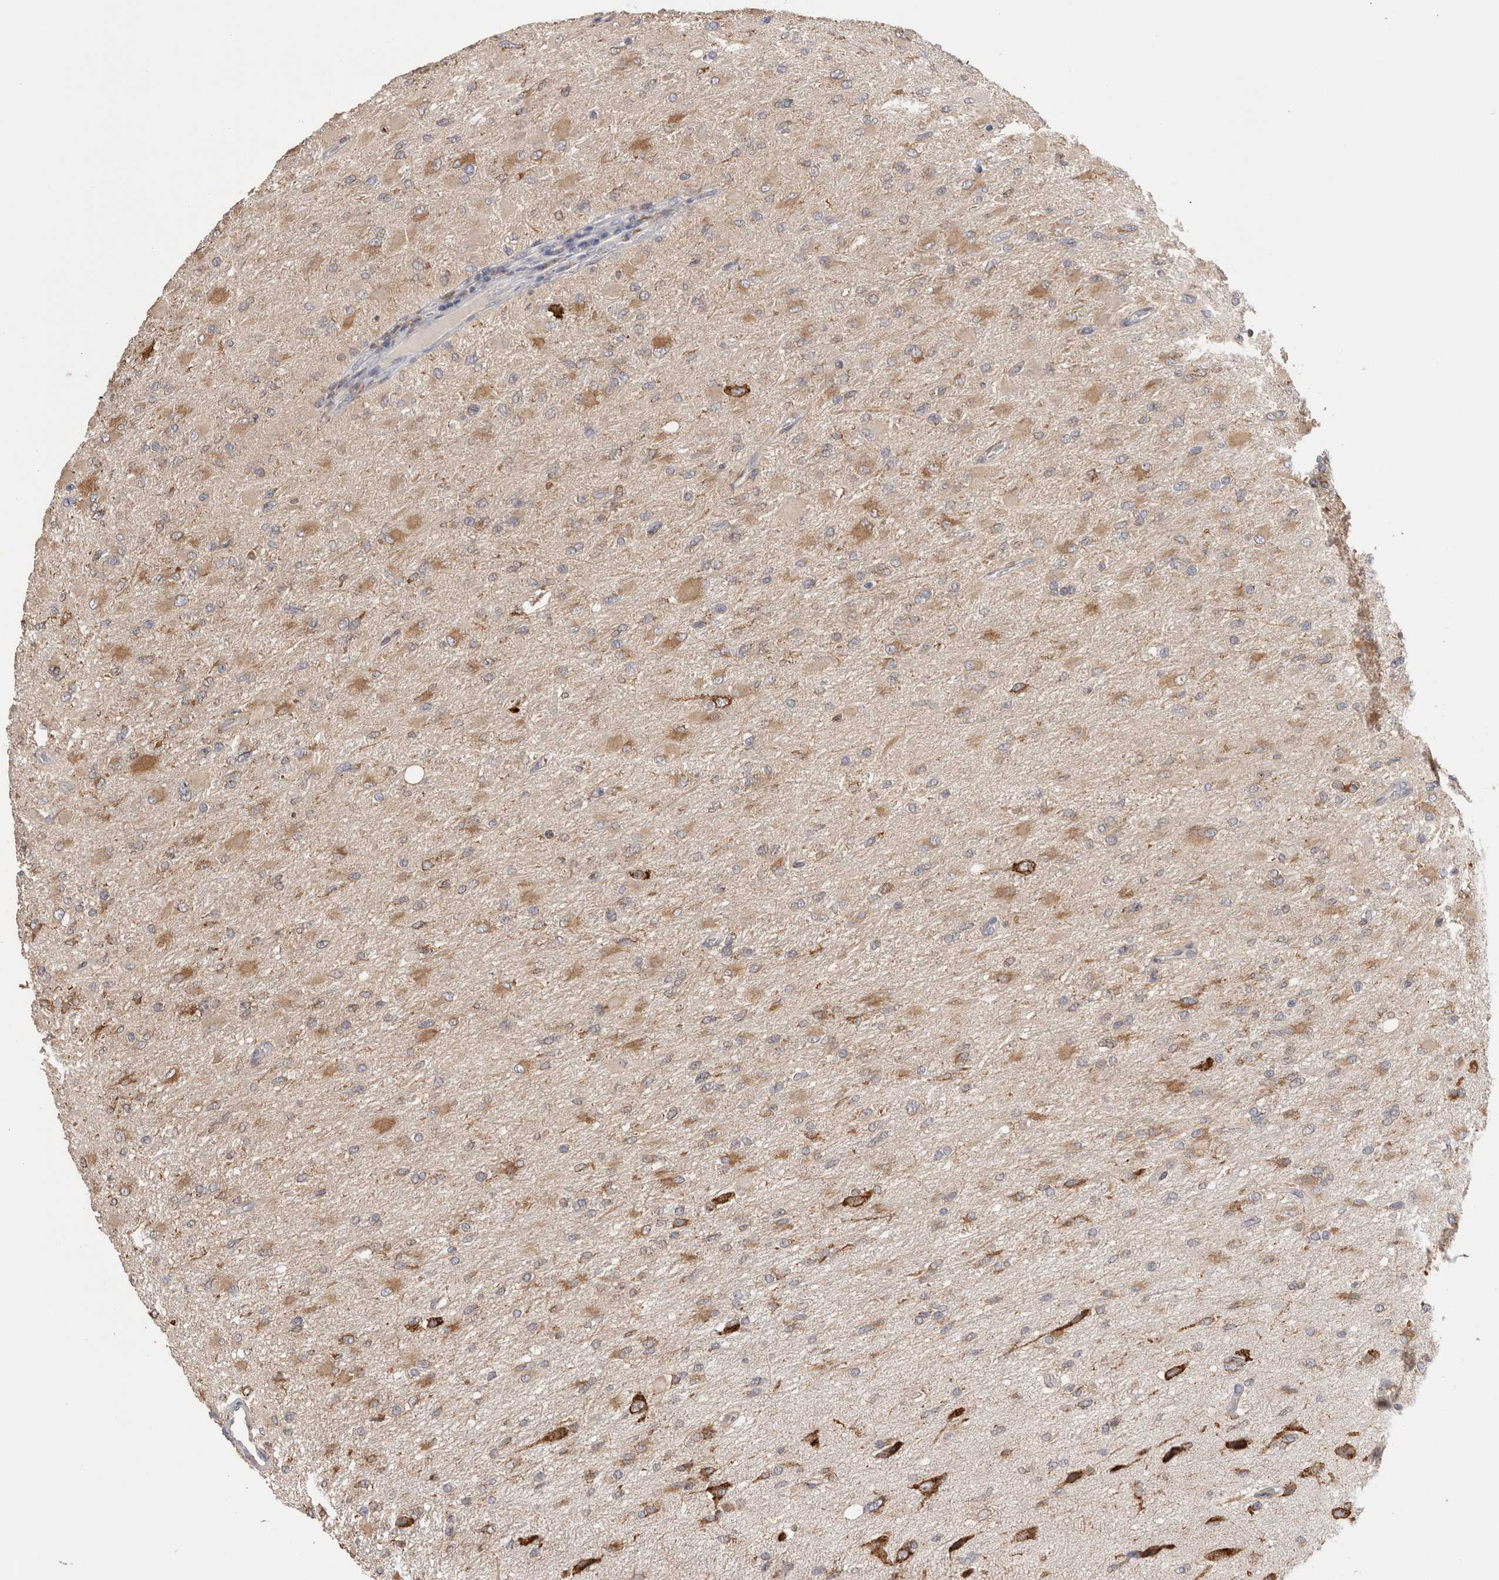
{"staining": {"intensity": "moderate", "quantity": ">75%", "location": "cytoplasmic/membranous"}, "tissue": "glioma", "cell_type": "Tumor cells", "image_type": "cancer", "snomed": [{"axis": "morphology", "description": "Glioma, malignant, High grade"}, {"axis": "topography", "description": "Cerebral cortex"}], "caption": "The image reveals staining of malignant high-grade glioma, revealing moderate cytoplasmic/membranous protein expression (brown color) within tumor cells.", "gene": "LRPAP1", "patient": {"sex": "female", "age": 36}}